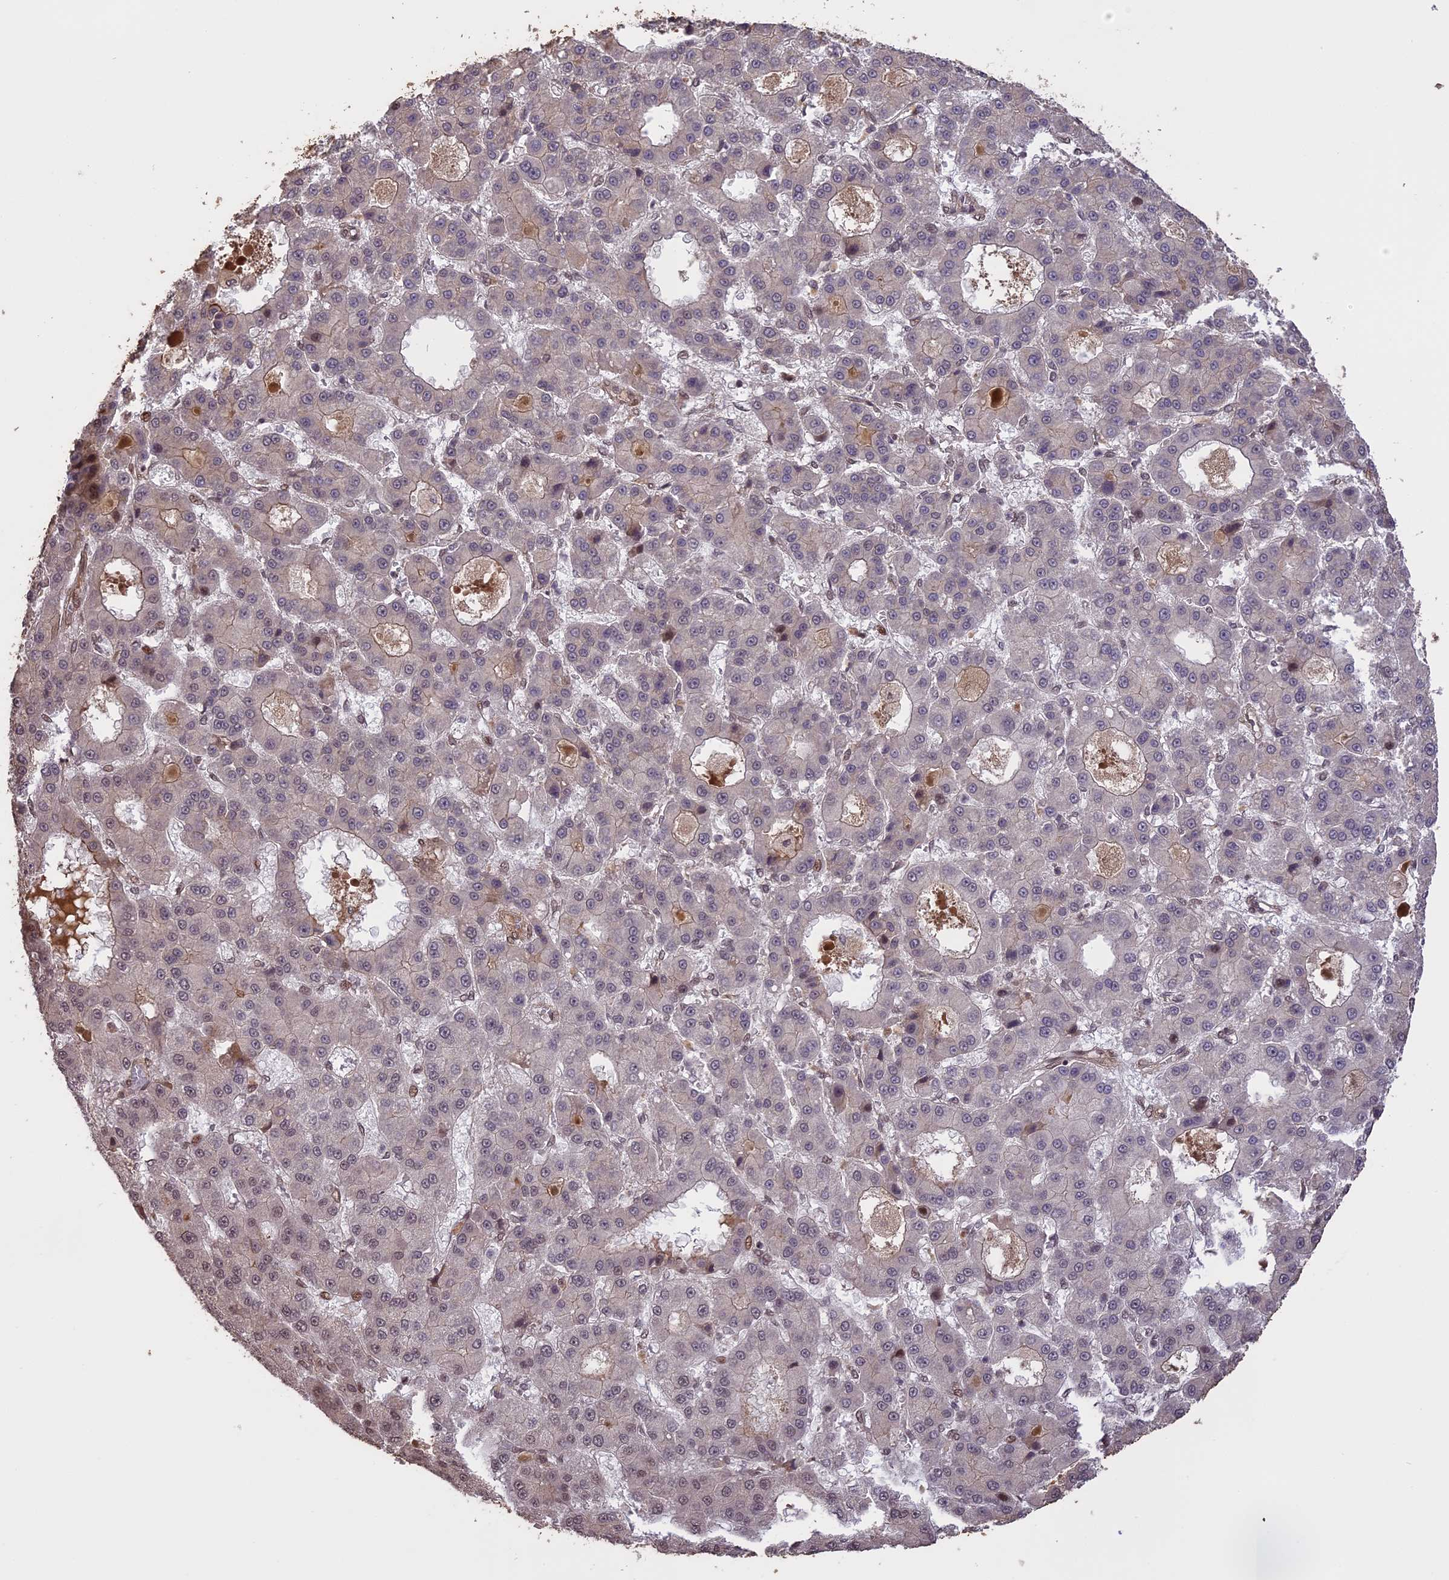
{"staining": {"intensity": "weak", "quantity": "<25%", "location": "cytoplasmic/membranous"}, "tissue": "liver cancer", "cell_type": "Tumor cells", "image_type": "cancer", "snomed": [{"axis": "morphology", "description": "Carcinoma, Hepatocellular, NOS"}, {"axis": "topography", "description": "Liver"}], "caption": "There is no significant staining in tumor cells of liver hepatocellular carcinoma.", "gene": "PRELID2", "patient": {"sex": "male", "age": 70}}